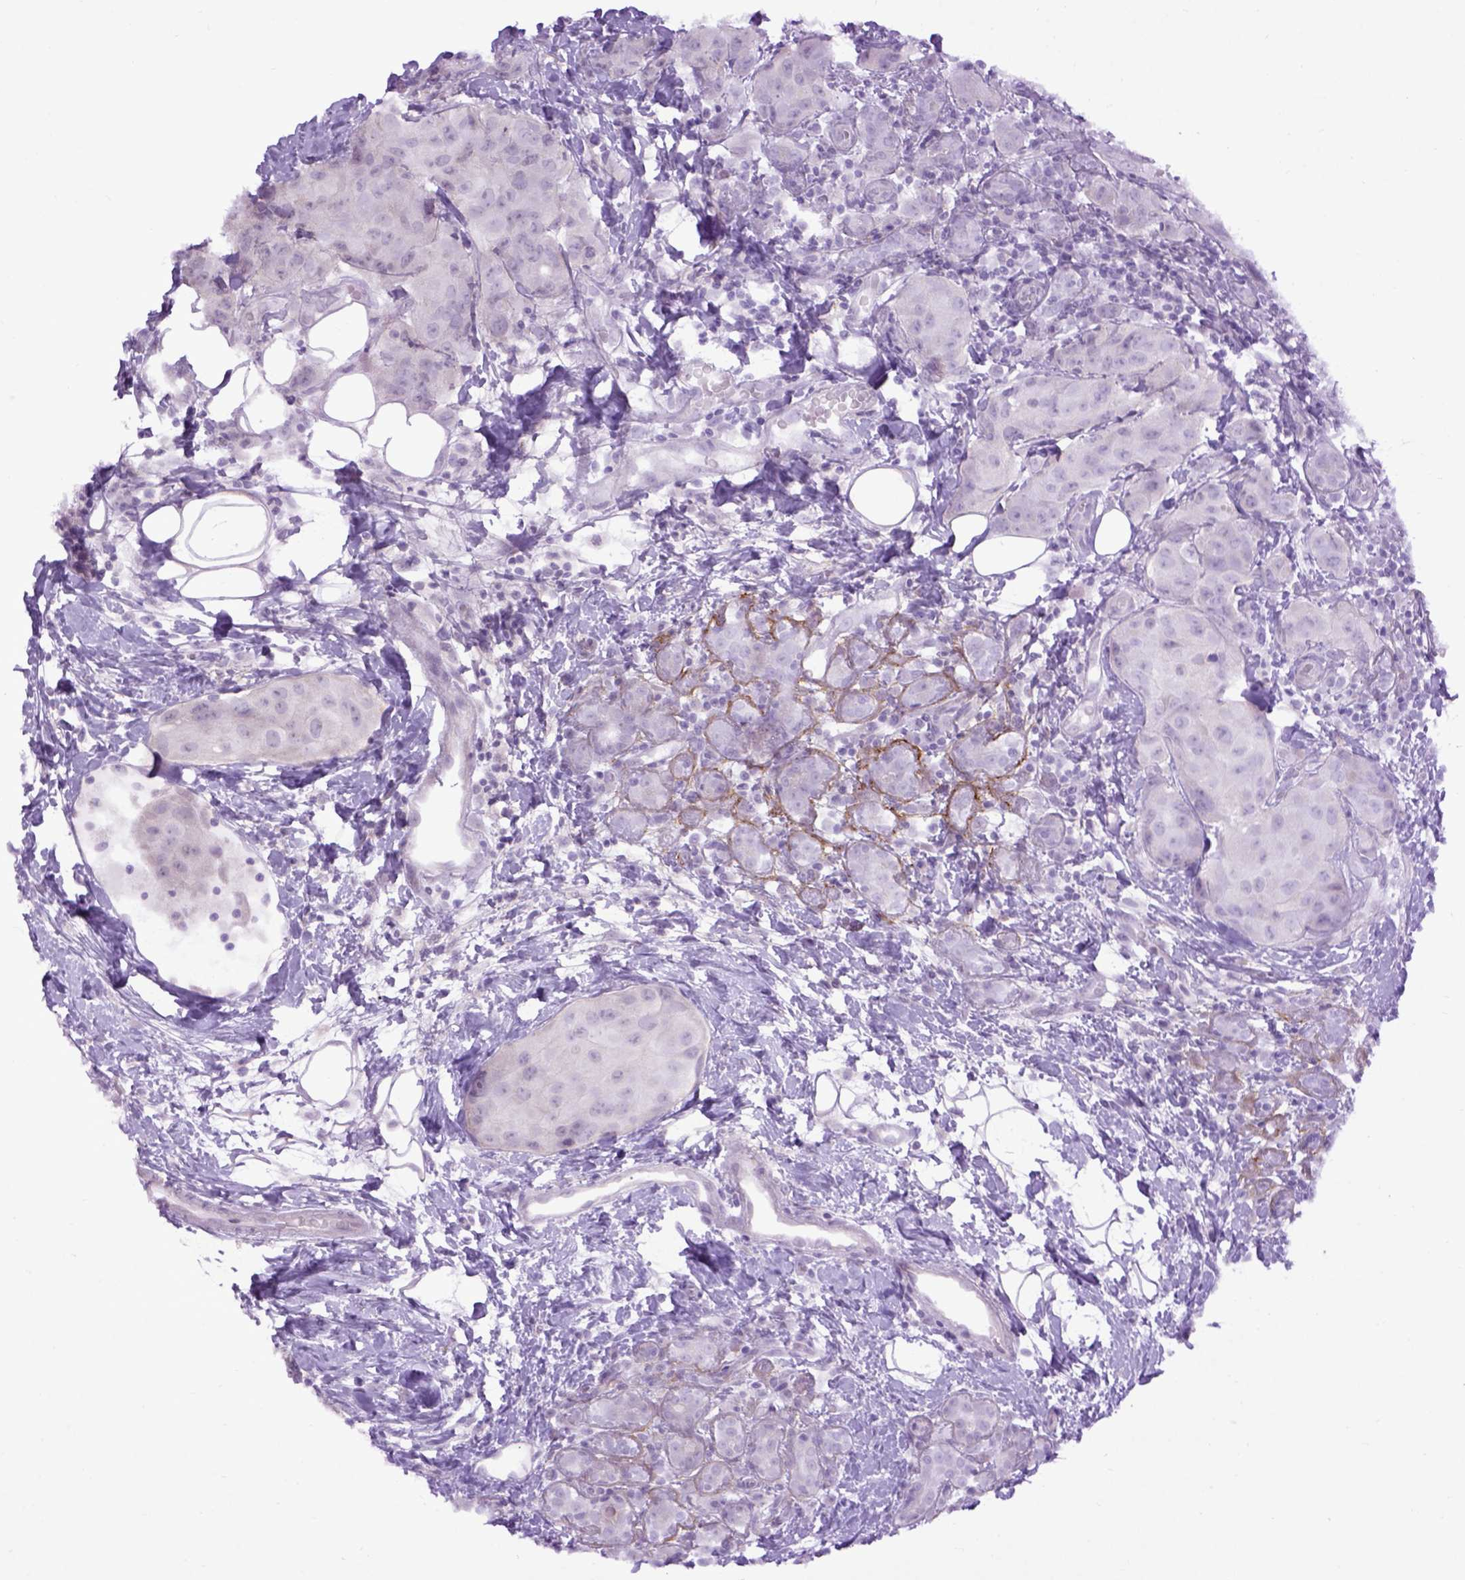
{"staining": {"intensity": "negative", "quantity": "none", "location": "none"}, "tissue": "breast cancer", "cell_type": "Tumor cells", "image_type": "cancer", "snomed": [{"axis": "morphology", "description": "Duct carcinoma"}, {"axis": "topography", "description": "Breast"}], "caption": "This is a photomicrograph of immunohistochemistry (IHC) staining of breast cancer, which shows no expression in tumor cells. Brightfield microscopy of immunohistochemistry (IHC) stained with DAB (brown) and hematoxylin (blue), captured at high magnification.", "gene": "EMILIN3", "patient": {"sex": "female", "age": 43}}